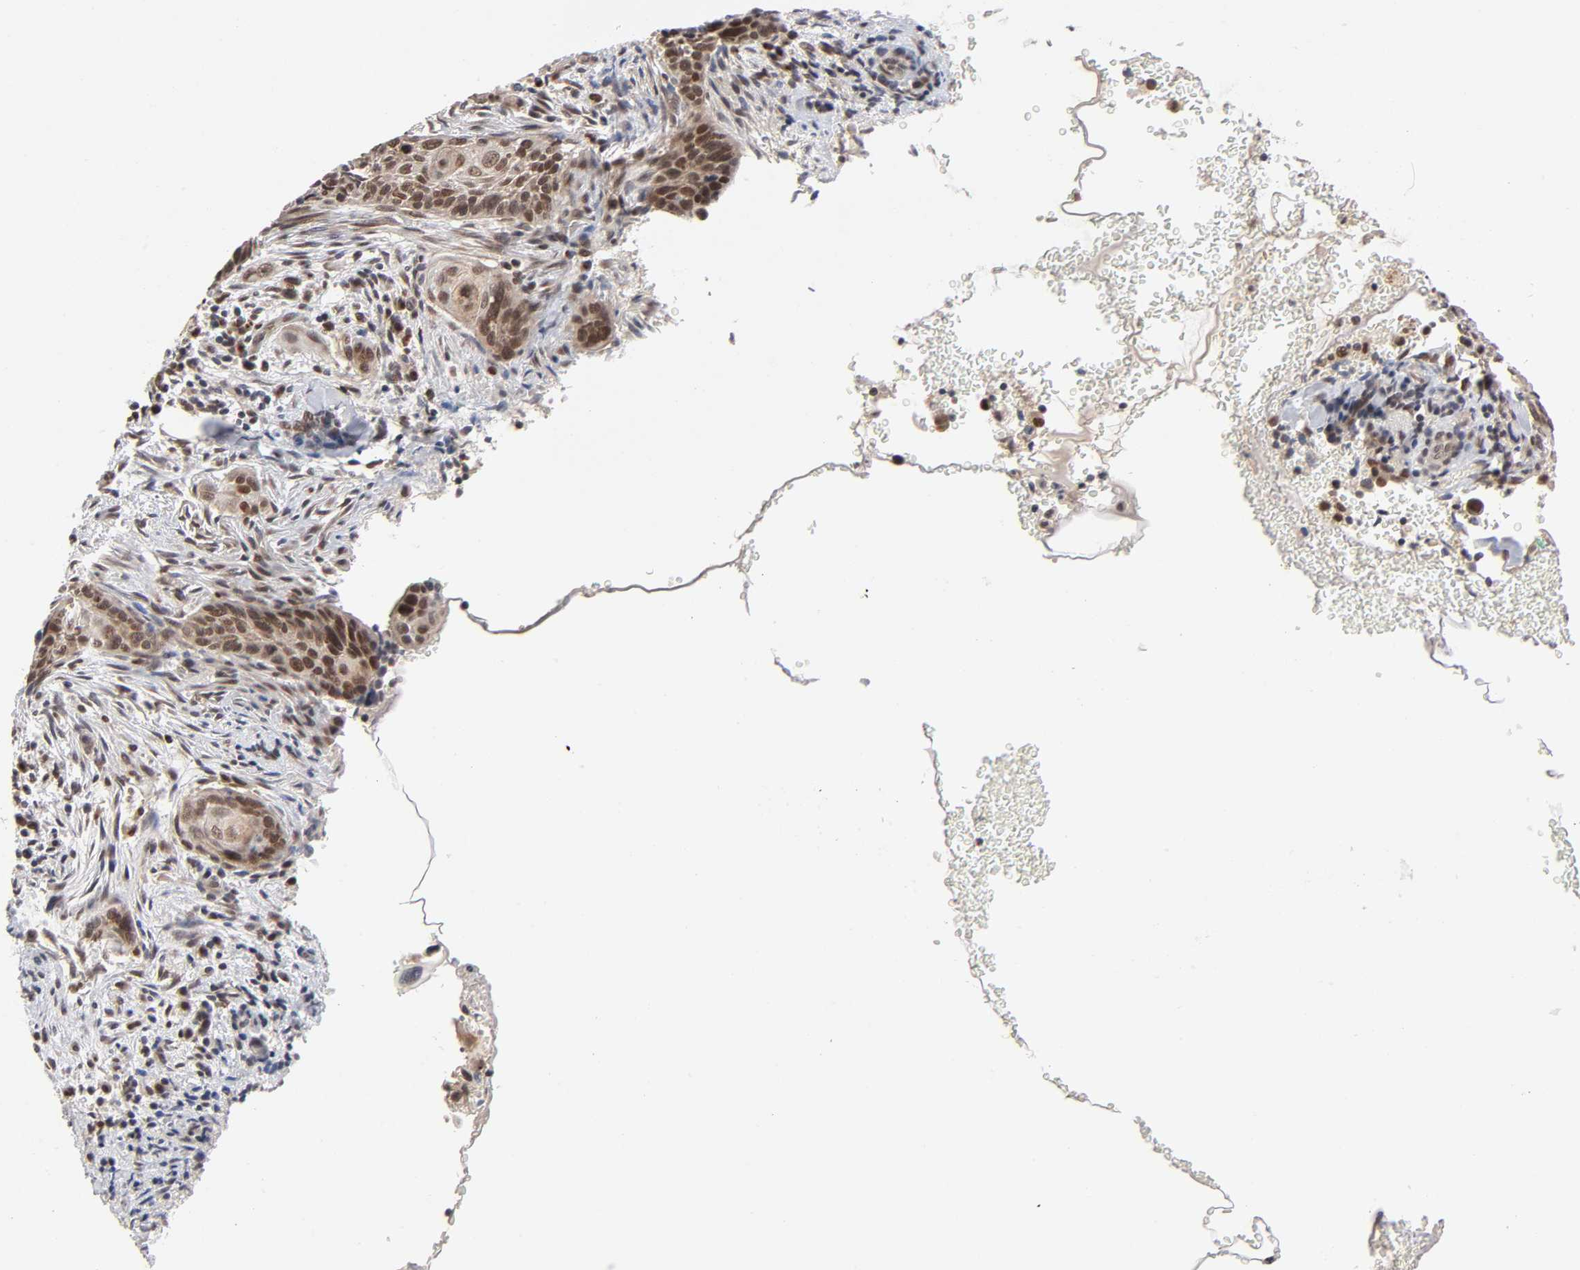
{"staining": {"intensity": "strong", "quantity": ">75%", "location": "cytoplasmic/membranous,nuclear"}, "tissue": "cervical cancer", "cell_type": "Tumor cells", "image_type": "cancer", "snomed": [{"axis": "morphology", "description": "Squamous cell carcinoma, NOS"}, {"axis": "topography", "description": "Cervix"}], "caption": "Strong cytoplasmic/membranous and nuclear protein staining is present in approximately >75% of tumor cells in cervical cancer (squamous cell carcinoma).", "gene": "EP300", "patient": {"sex": "female", "age": 33}}